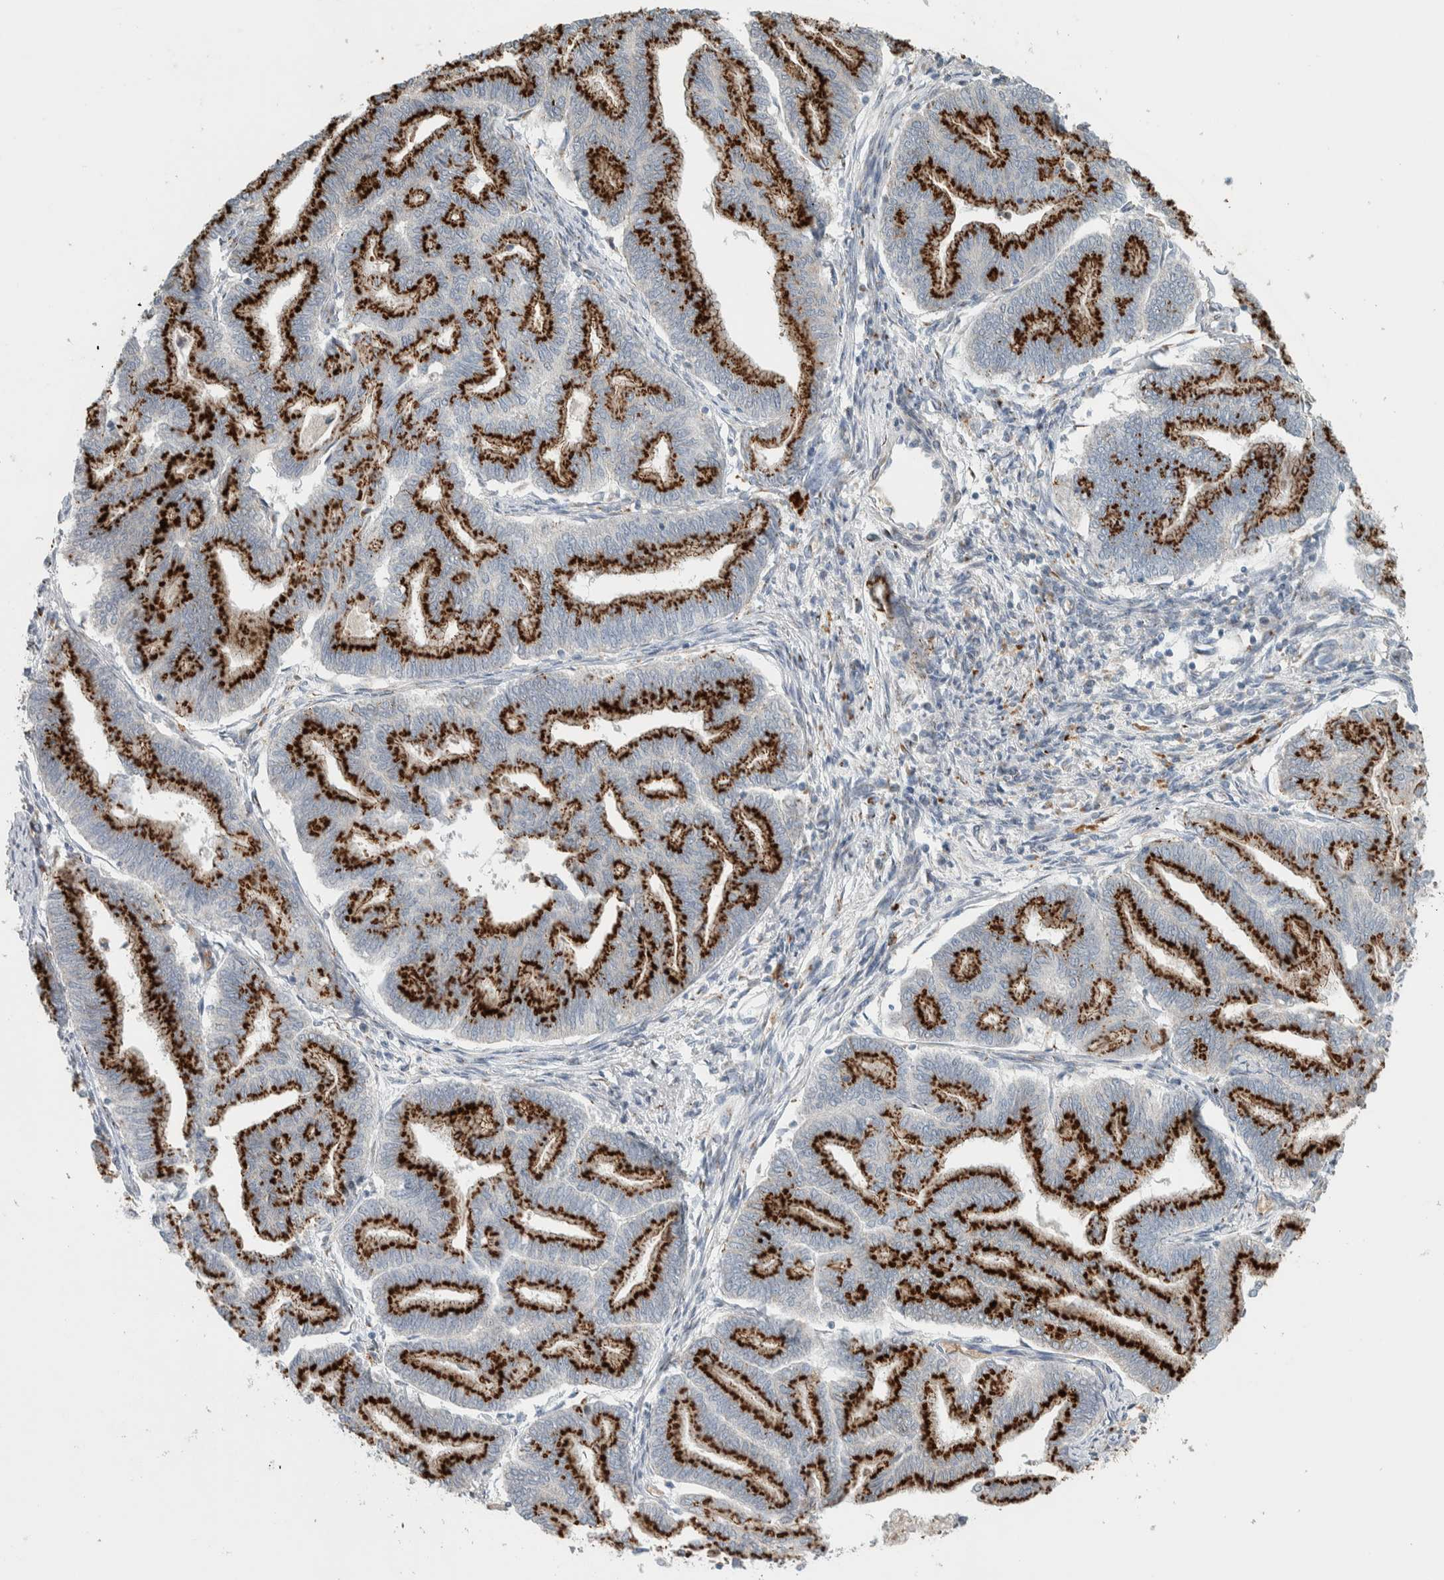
{"staining": {"intensity": "strong", "quantity": ">75%", "location": "cytoplasmic/membranous"}, "tissue": "endometrial cancer", "cell_type": "Tumor cells", "image_type": "cancer", "snomed": [{"axis": "morphology", "description": "Adenocarcinoma, NOS"}, {"axis": "topography", "description": "Endometrium"}], "caption": "Immunohistochemical staining of human adenocarcinoma (endometrial) demonstrates strong cytoplasmic/membranous protein positivity in about >75% of tumor cells. (DAB IHC, brown staining for protein, blue staining for nuclei).", "gene": "SLC38A10", "patient": {"sex": "female", "age": 79}}